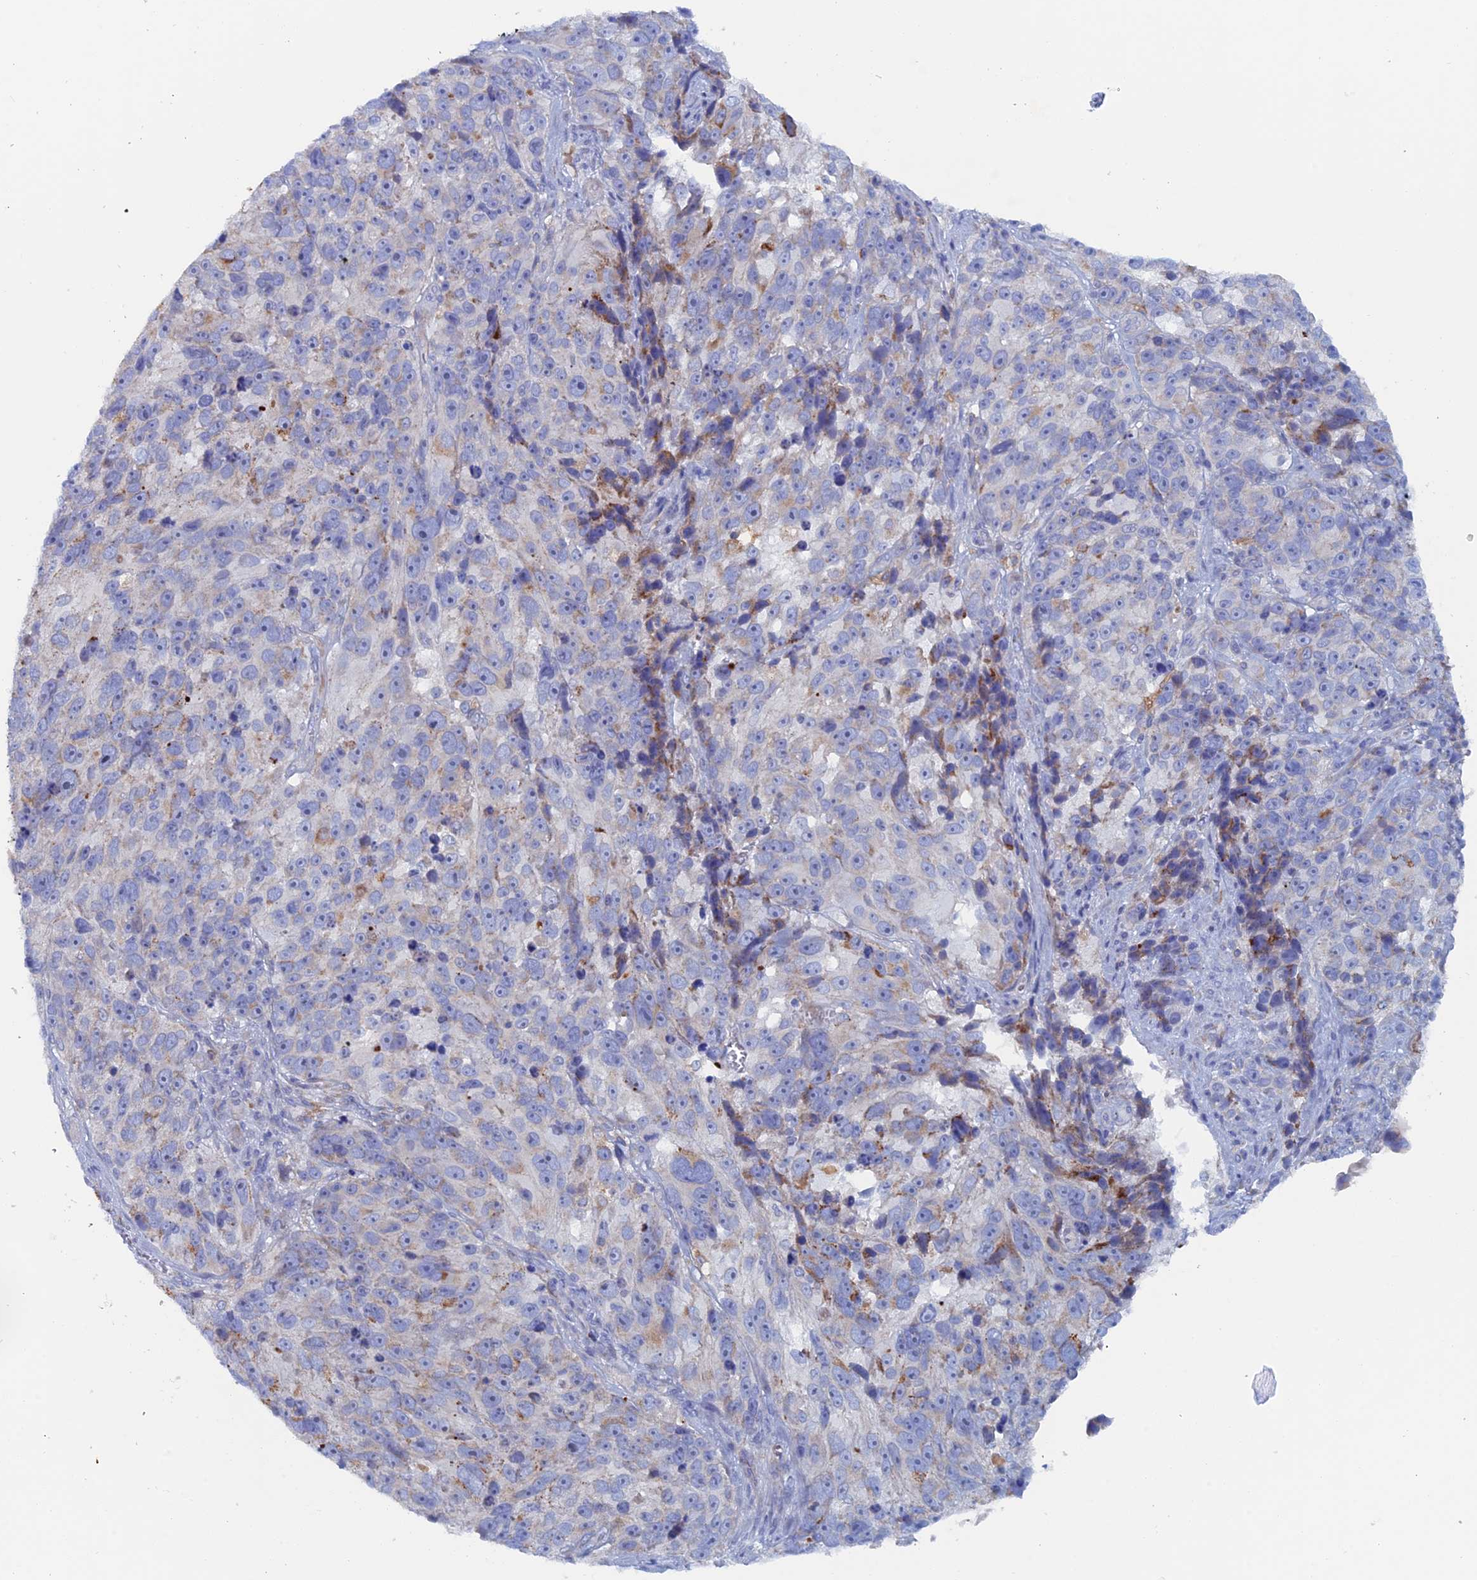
{"staining": {"intensity": "weak", "quantity": "<25%", "location": "cytoplasmic/membranous"}, "tissue": "melanoma", "cell_type": "Tumor cells", "image_type": "cancer", "snomed": [{"axis": "morphology", "description": "Malignant melanoma, NOS"}, {"axis": "topography", "description": "Skin"}], "caption": "The photomicrograph reveals no significant expression in tumor cells of melanoma.", "gene": "COG7", "patient": {"sex": "male", "age": 84}}